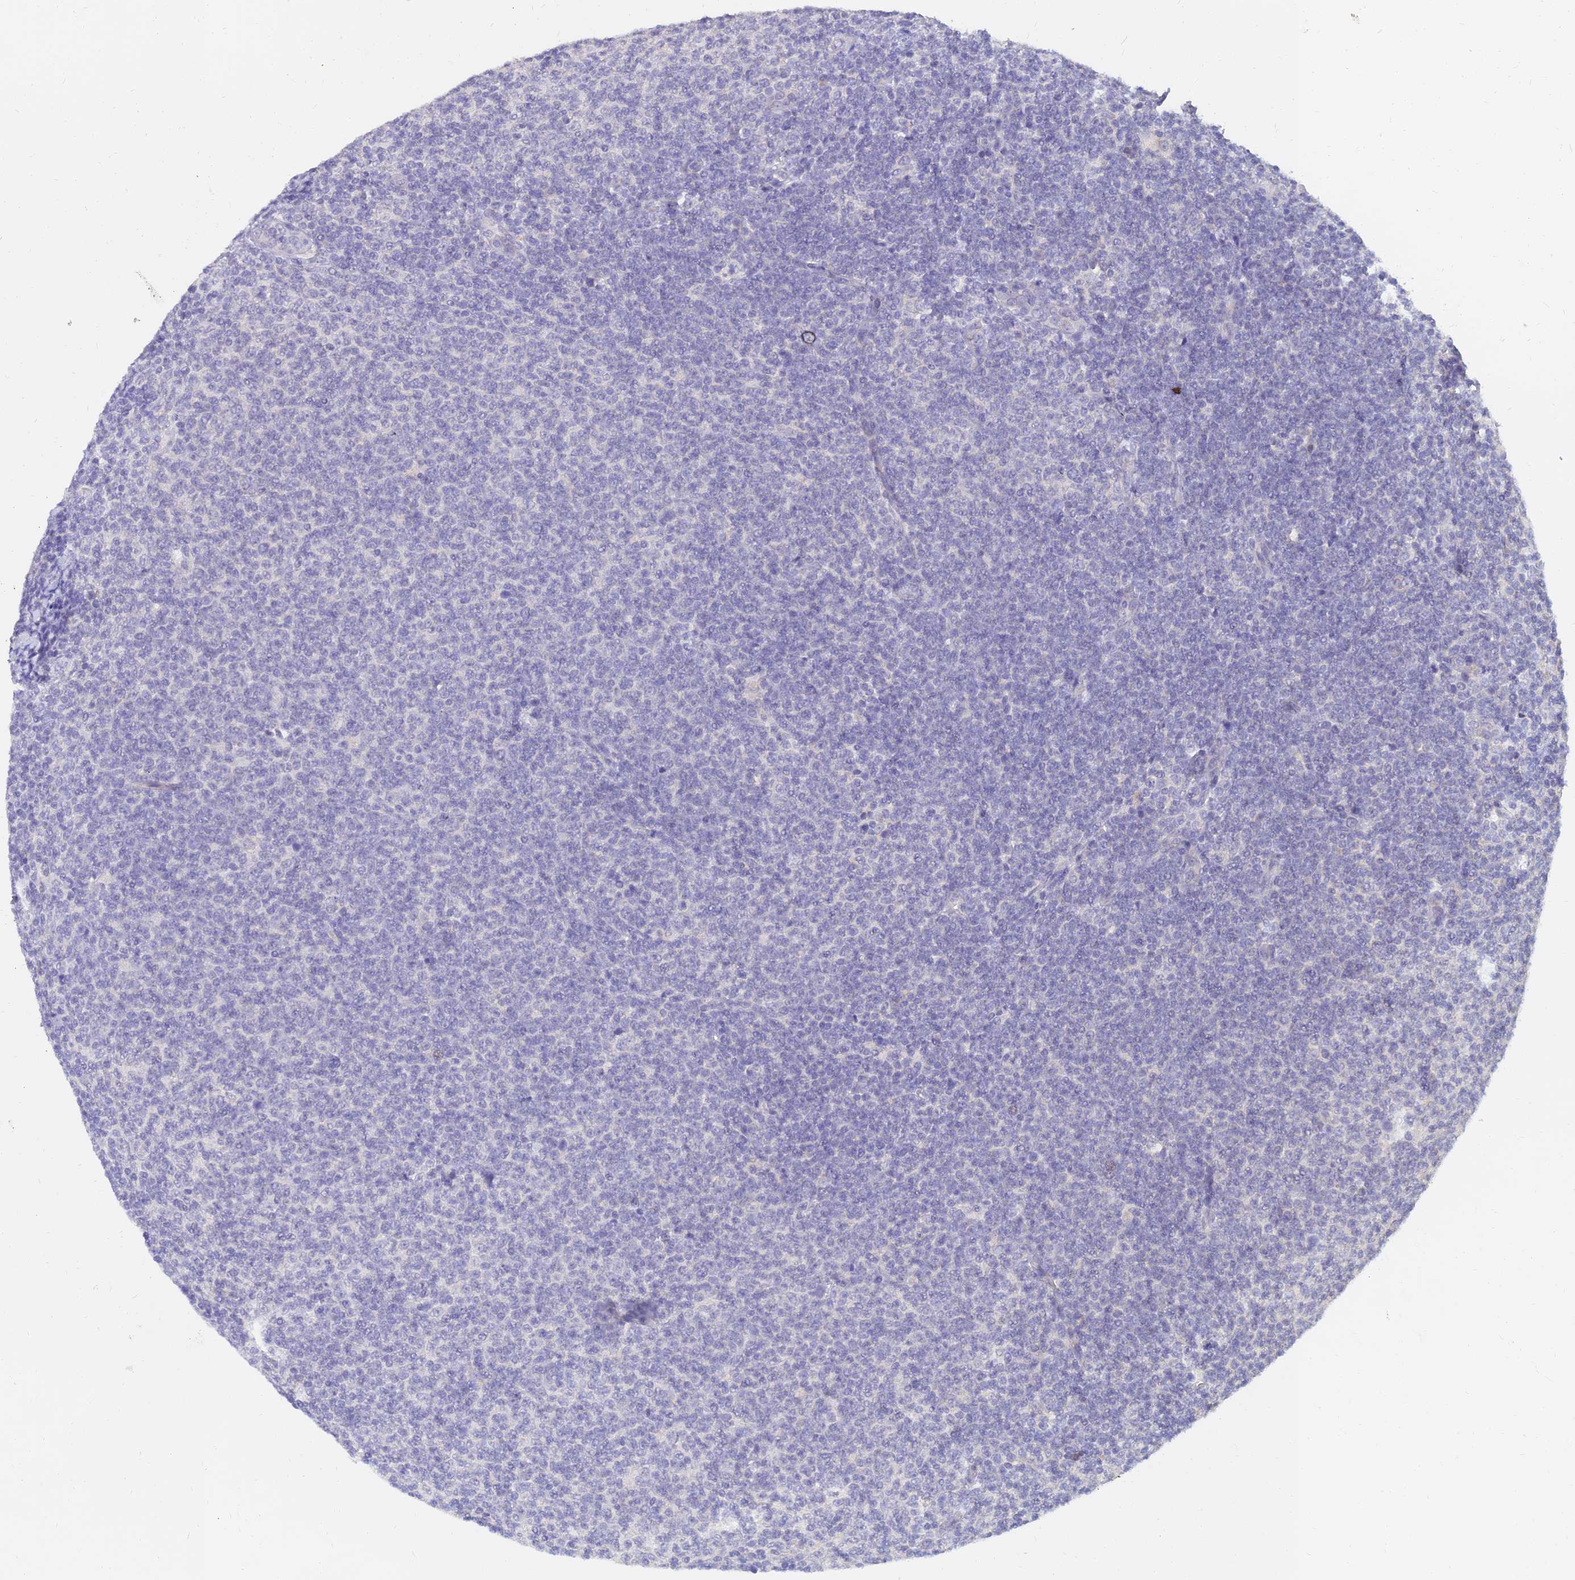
{"staining": {"intensity": "negative", "quantity": "none", "location": "none"}, "tissue": "lymphoma", "cell_type": "Tumor cells", "image_type": "cancer", "snomed": [{"axis": "morphology", "description": "Malignant lymphoma, non-Hodgkin's type, Low grade"}, {"axis": "topography", "description": "Lymph node"}], "caption": "Protein analysis of lymphoma reveals no significant staining in tumor cells.", "gene": "NPY", "patient": {"sex": "male", "age": 66}}